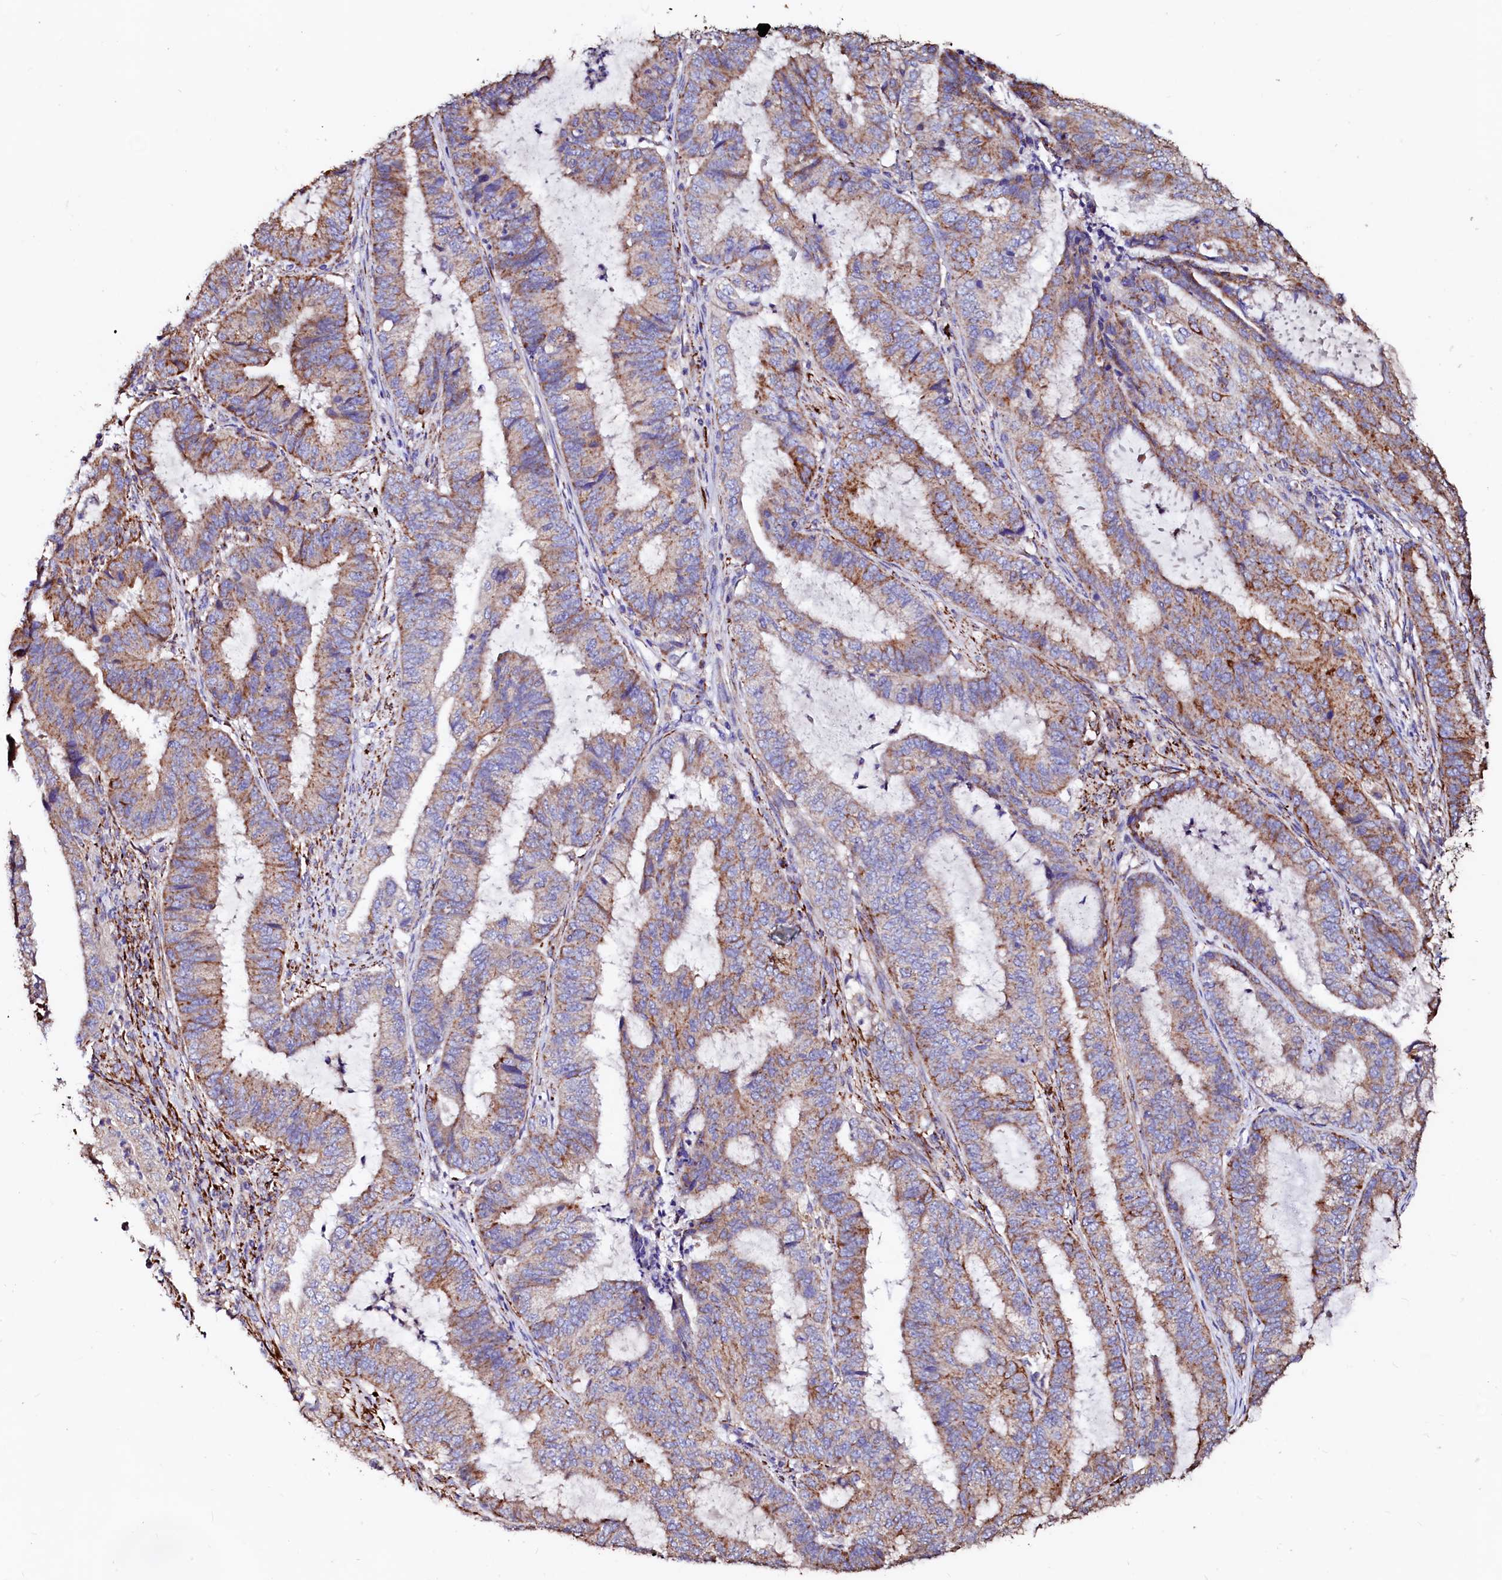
{"staining": {"intensity": "moderate", "quantity": "25%-75%", "location": "cytoplasmic/membranous"}, "tissue": "endometrial cancer", "cell_type": "Tumor cells", "image_type": "cancer", "snomed": [{"axis": "morphology", "description": "Adenocarcinoma, NOS"}, {"axis": "topography", "description": "Endometrium"}], "caption": "Immunohistochemistry (IHC) (DAB (3,3'-diaminobenzidine)) staining of human endometrial cancer demonstrates moderate cytoplasmic/membranous protein expression in about 25%-75% of tumor cells.", "gene": "MAOB", "patient": {"sex": "female", "age": 51}}